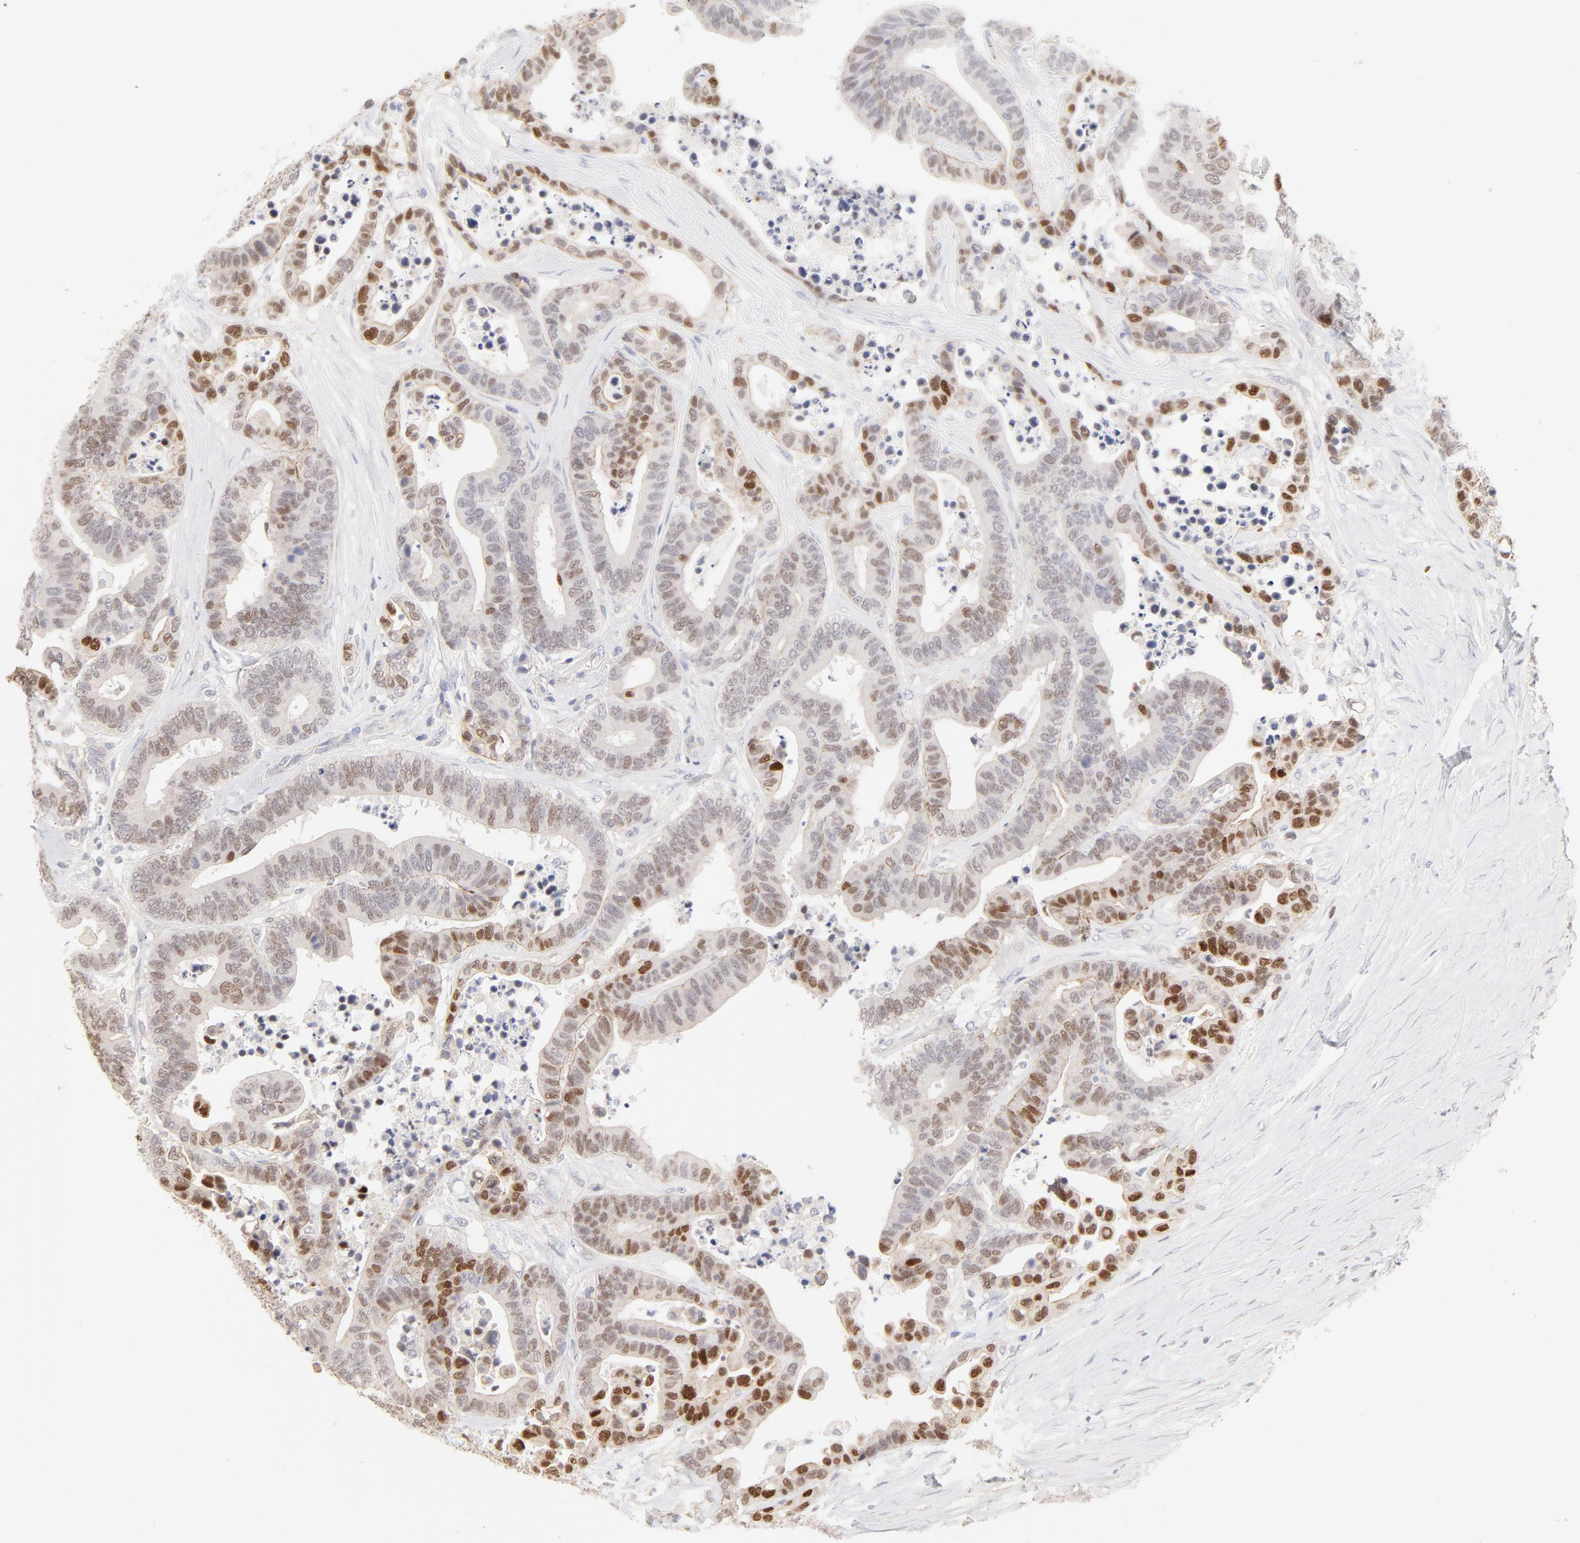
{"staining": {"intensity": "moderate", "quantity": "25%-75%", "location": "nuclear"}, "tissue": "colorectal cancer", "cell_type": "Tumor cells", "image_type": "cancer", "snomed": [{"axis": "morphology", "description": "Adenocarcinoma, NOS"}, {"axis": "topography", "description": "Colon"}], "caption": "Human colorectal cancer stained for a protein (brown) shows moderate nuclear positive expression in about 25%-75% of tumor cells.", "gene": "ELF3", "patient": {"sex": "male", "age": 82}}